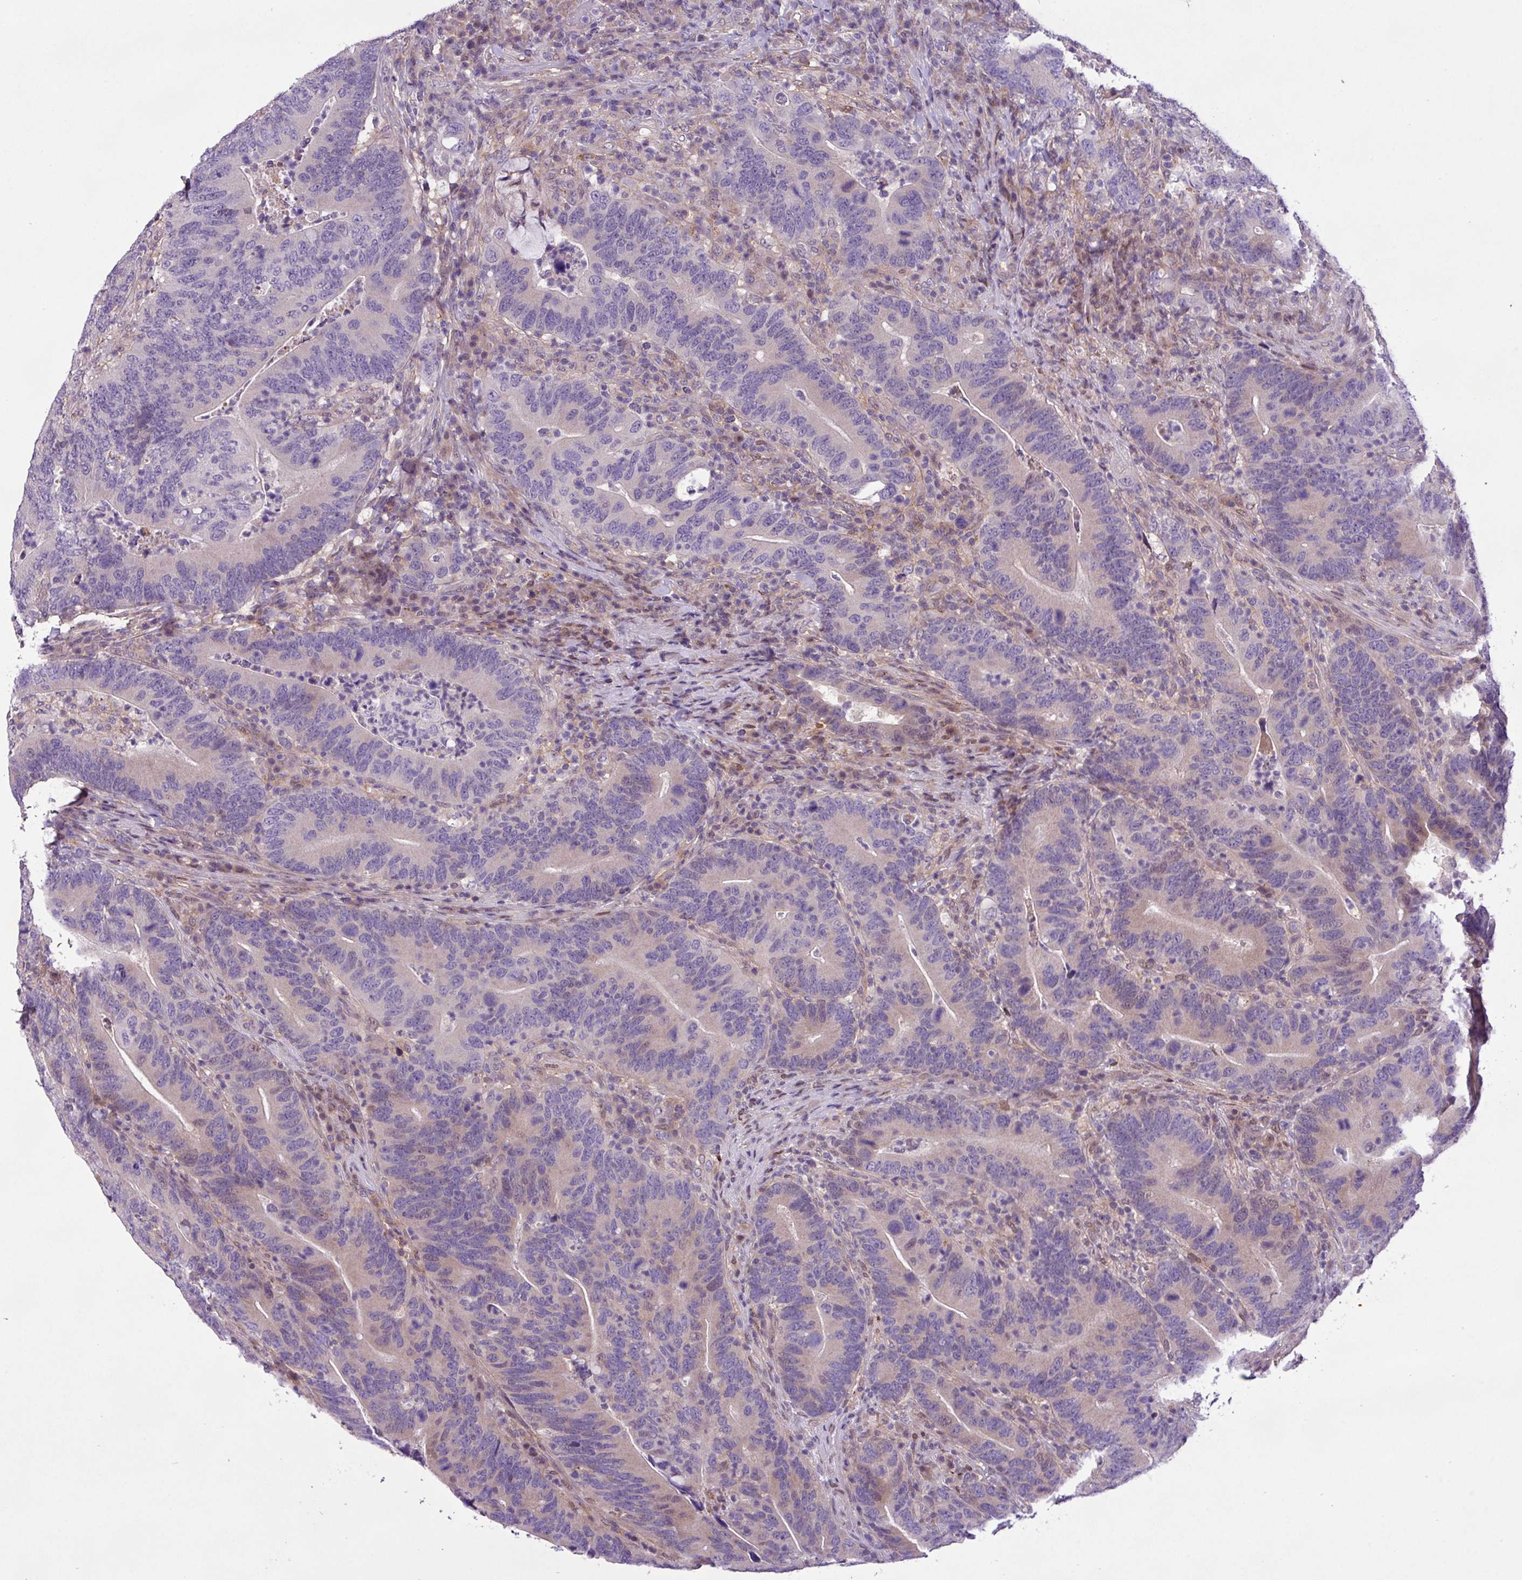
{"staining": {"intensity": "negative", "quantity": "none", "location": "none"}, "tissue": "colorectal cancer", "cell_type": "Tumor cells", "image_type": "cancer", "snomed": [{"axis": "morphology", "description": "Adenocarcinoma, NOS"}, {"axis": "topography", "description": "Colon"}], "caption": "Tumor cells show no significant staining in adenocarcinoma (colorectal).", "gene": "RPP25L", "patient": {"sex": "female", "age": 66}}